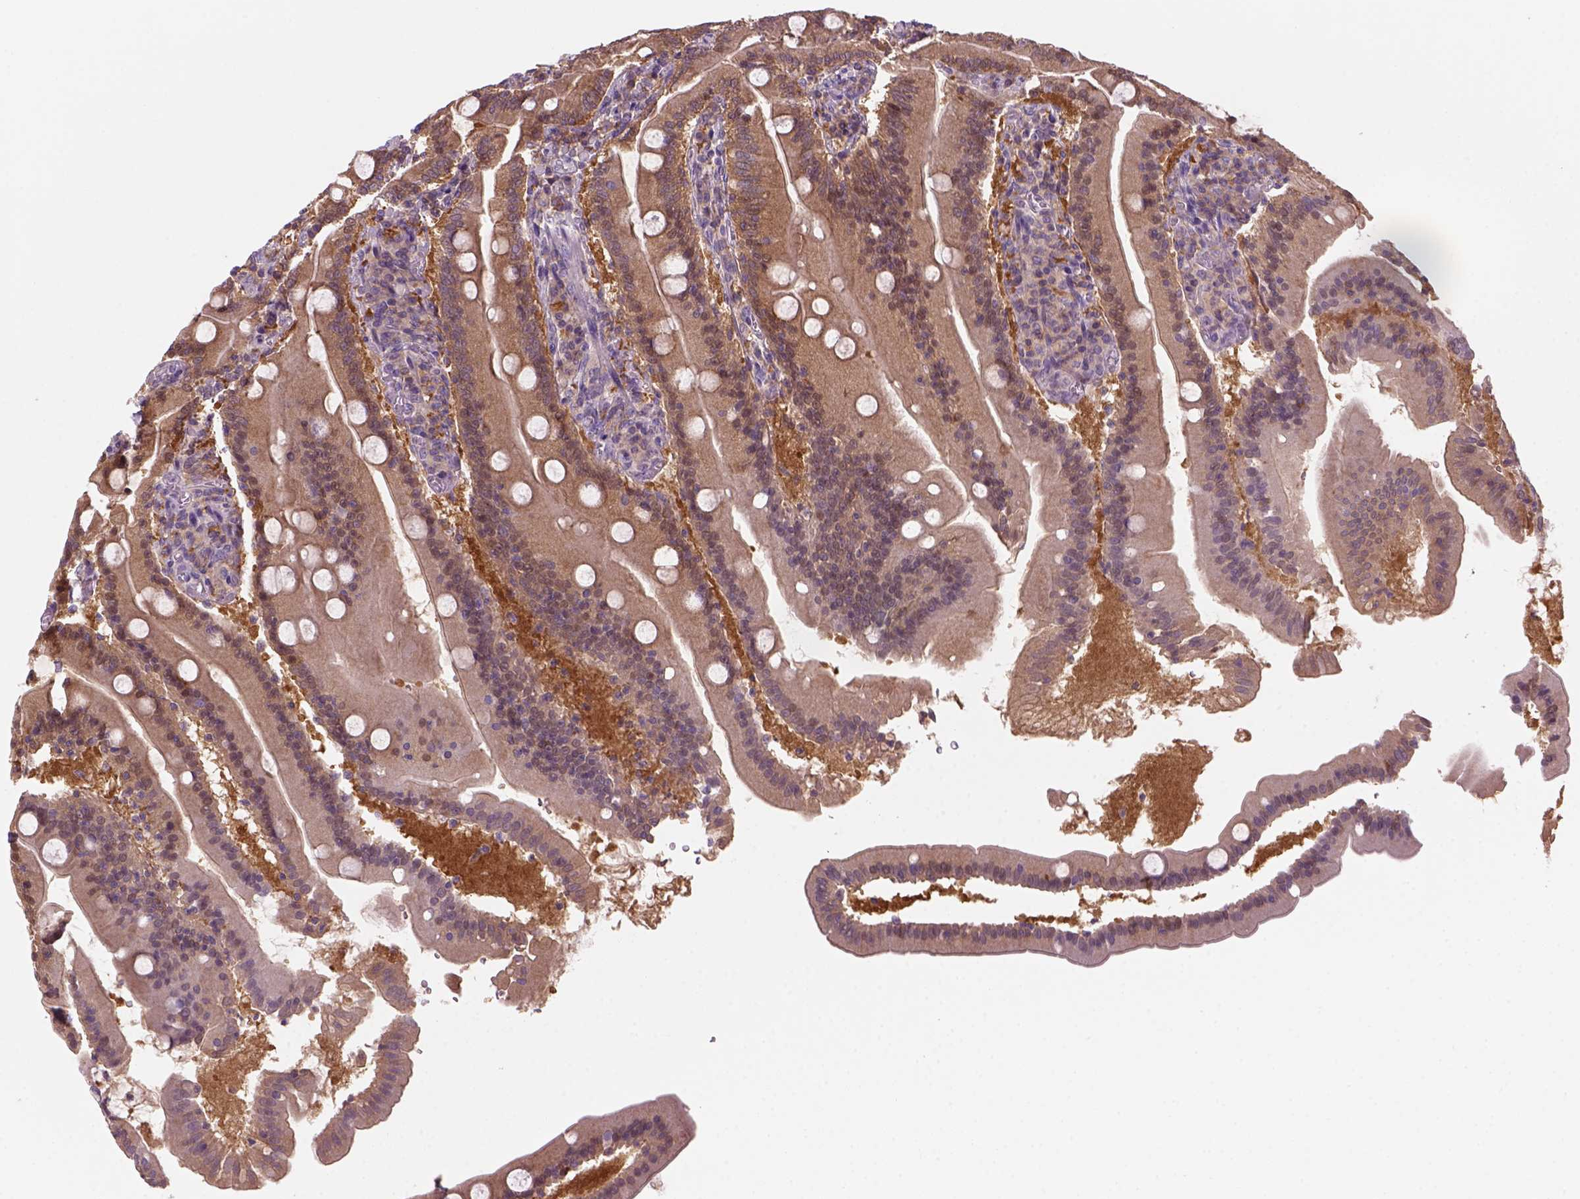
{"staining": {"intensity": "weak", "quantity": ">75%", "location": "cytoplasmic/membranous"}, "tissue": "small intestine", "cell_type": "Glandular cells", "image_type": "normal", "snomed": [{"axis": "morphology", "description": "Normal tissue, NOS"}, {"axis": "topography", "description": "Small intestine"}], "caption": "An image of human small intestine stained for a protein demonstrates weak cytoplasmic/membranous brown staining in glandular cells. The protein of interest is stained brown, and the nuclei are stained in blue (DAB IHC with brightfield microscopy, high magnification).", "gene": "GOT1", "patient": {"sex": "male", "age": 37}}